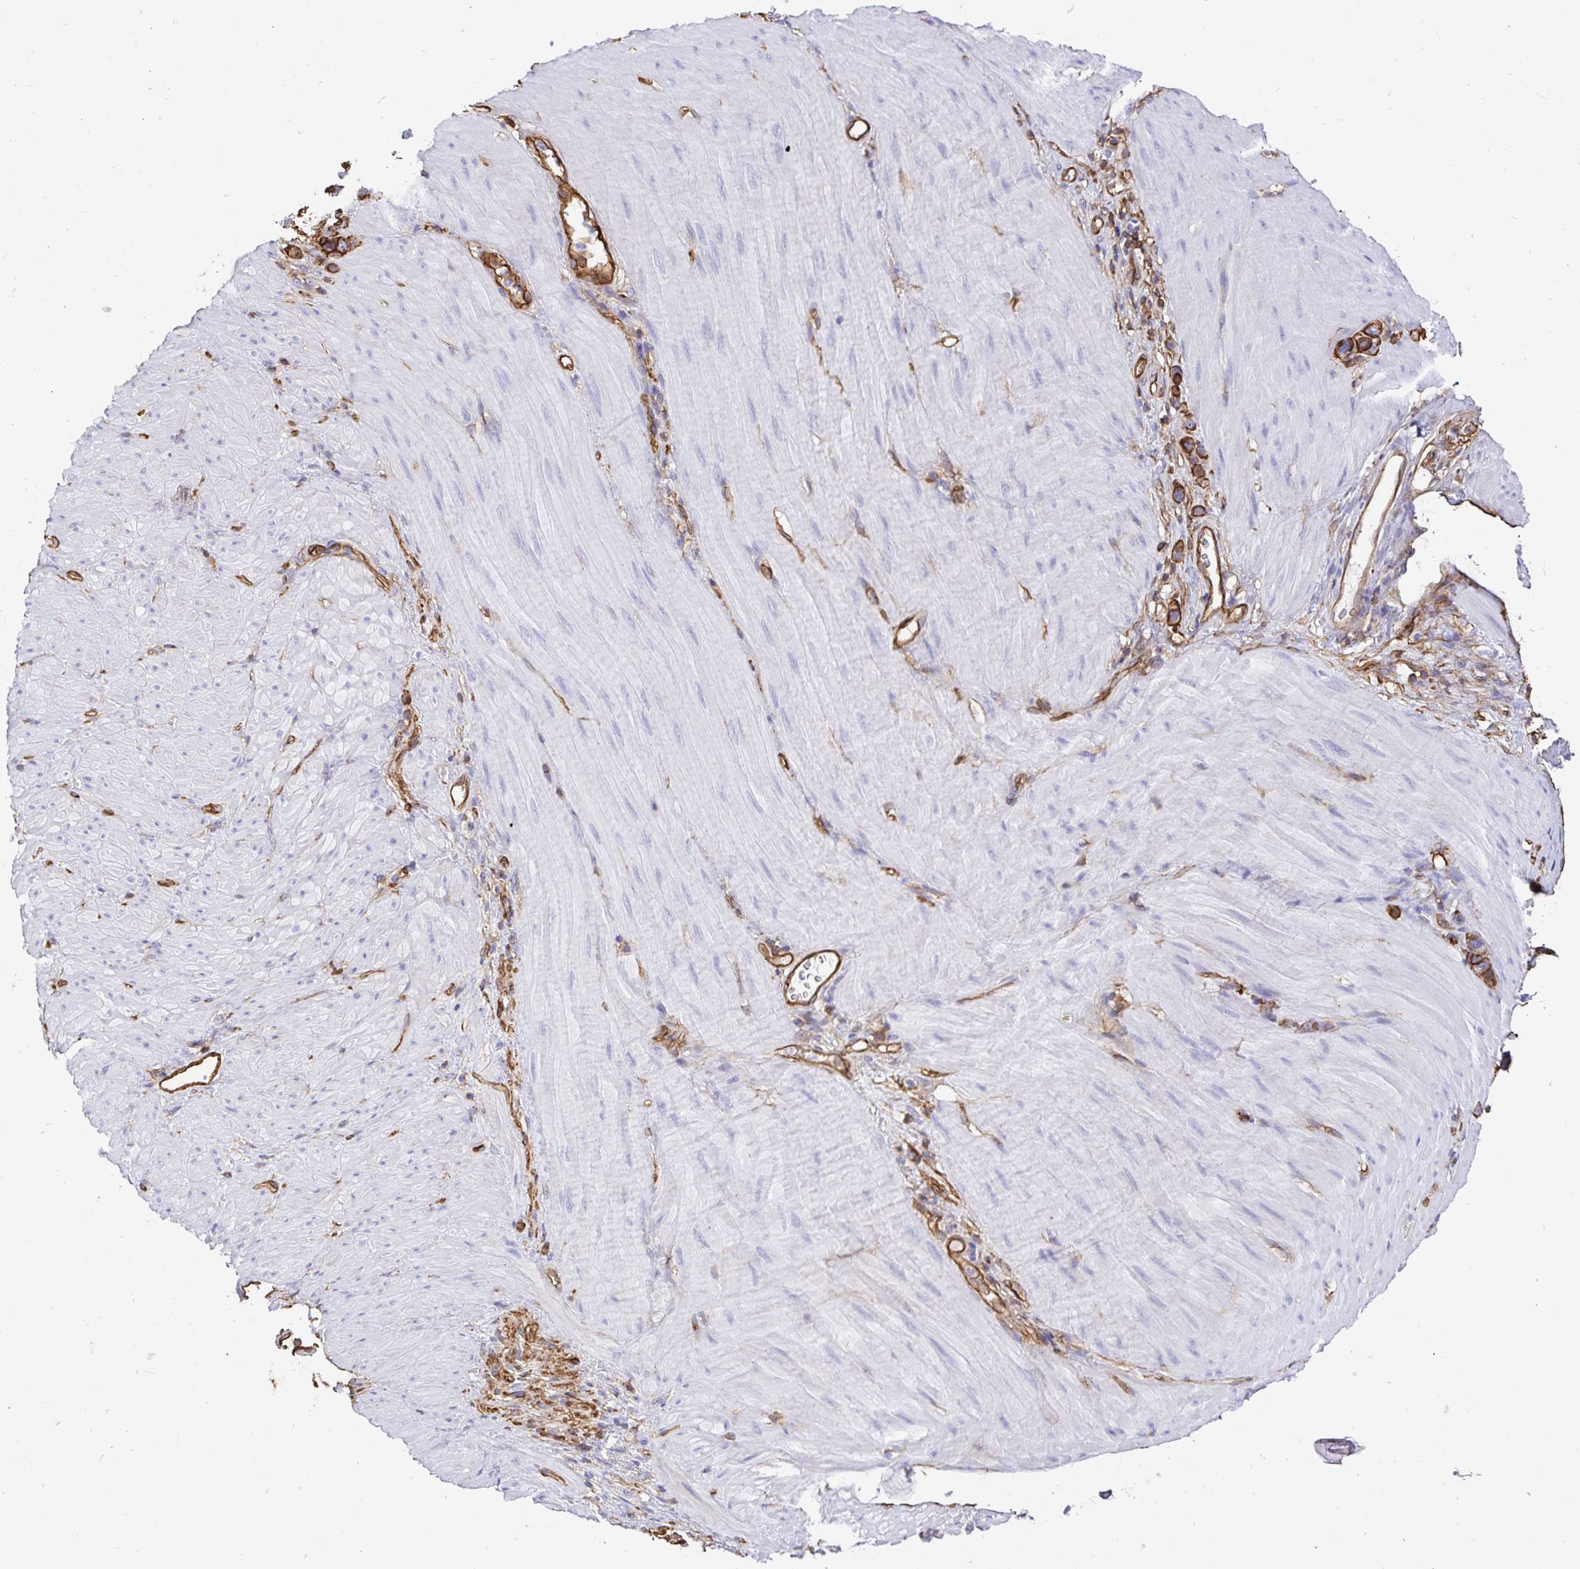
{"staining": {"intensity": "strong", "quantity": ">75%", "location": "cytoplasmic/membranous"}, "tissue": "stomach cancer", "cell_type": "Tumor cells", "image_type": "cancer", "snomed": [{"axis": "morphology", "description": "Adenocarcinoma, NOS"}, {"axis": "topography", "description": "Stomach"}], "caption": "Immunohistochemistry (IHC) photomicrograph of neoplastic tissue: human stomach cancer (adenocarcinoma) stained using immunohistochemistry (IHC) exhibits high levels of strong protein expression localized specifically in the cytoplasmic/membranous of tumor cells, appearing as a cytoplasmic/membranous brown color.", "gene": "ANXA2", "patient": {"sex": "female", "age": 65}}